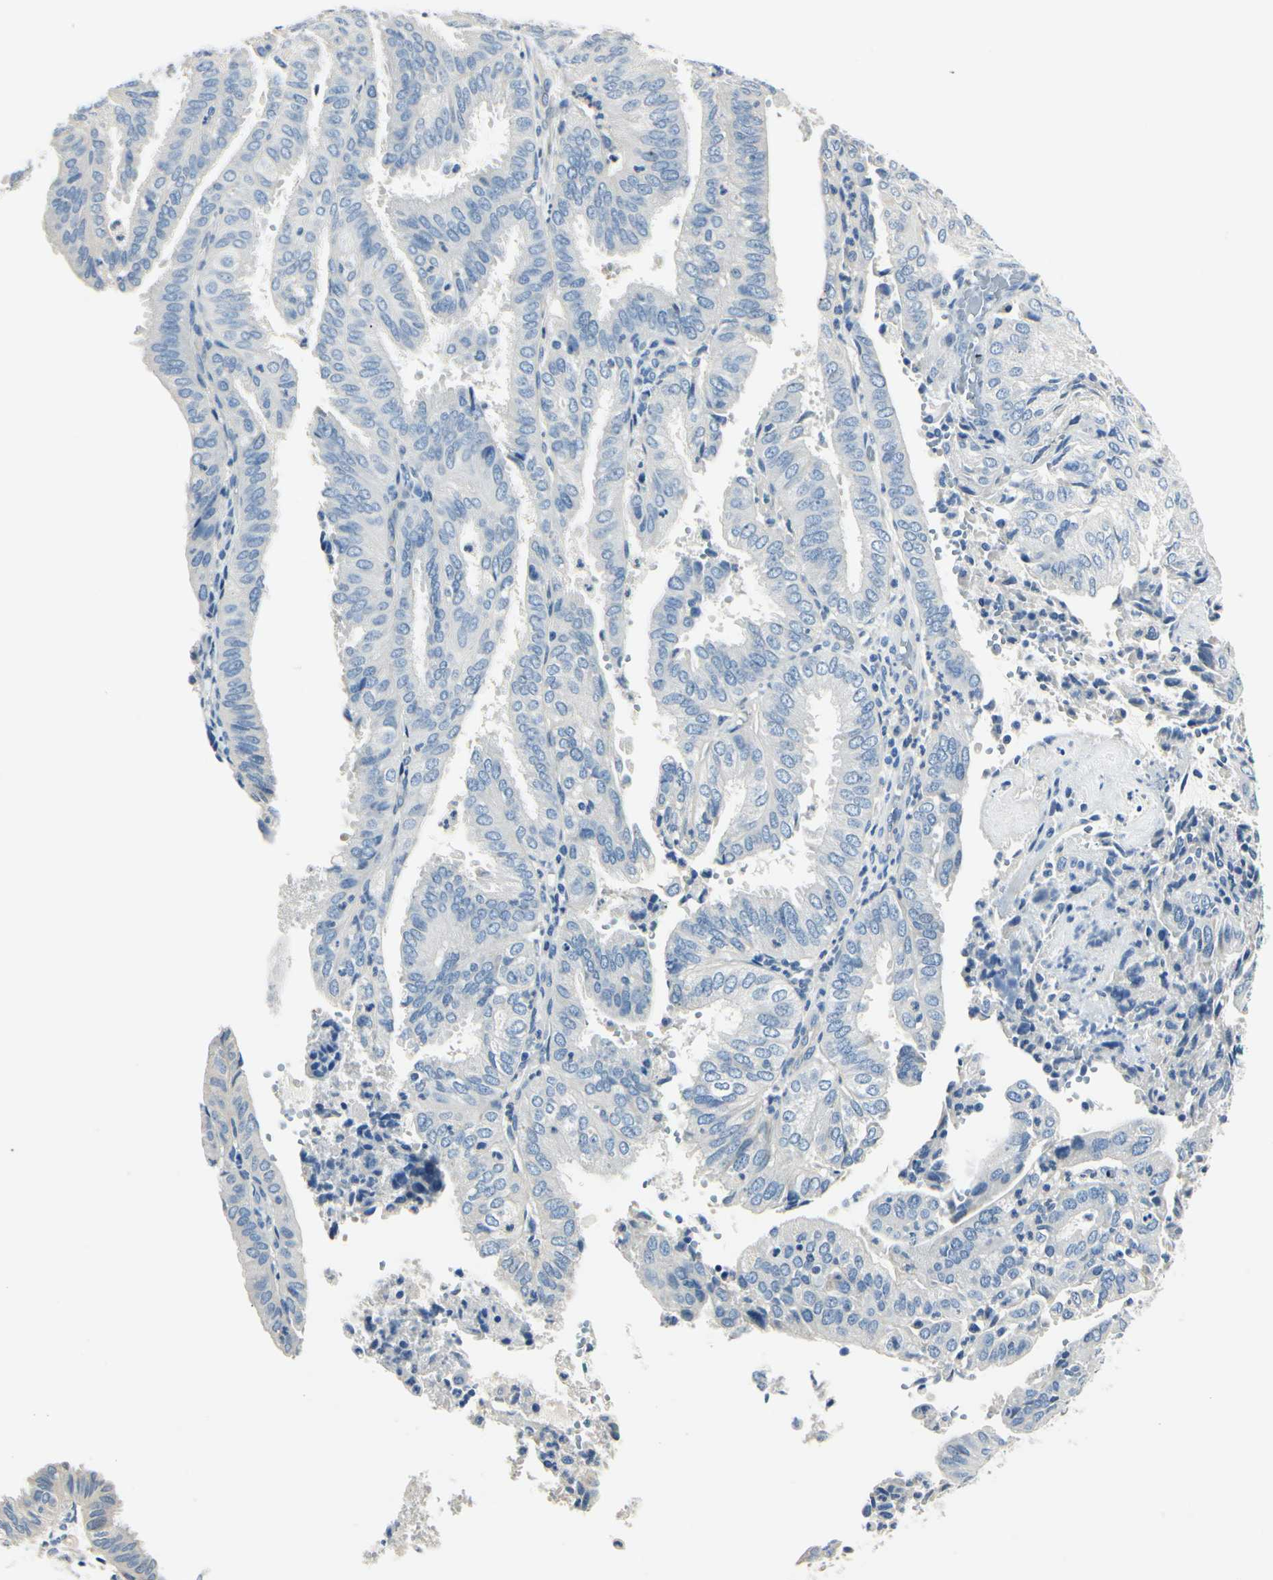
{"staining": {"intensity": "negative", "quantity": "none", "location": "none"}, "tissue": "endometrial cancer", "cell_type": "Tumor cells", "image_type": "cancer", "snomed": [{"axis": "morphology", "description": "Adenocarcinoma, NOS"}, {"axis": "topography", "description": "Uterus"}], "caption": "Immunohistochemistry histopathology image of neoplastic tissue: human endometrial cancer (adenocarcinoma) stained with DAB reveals no significant protein positivity in tumor cells.", "gene": "TGFBR3", "patient": {"sex": "female", "age": 60}}